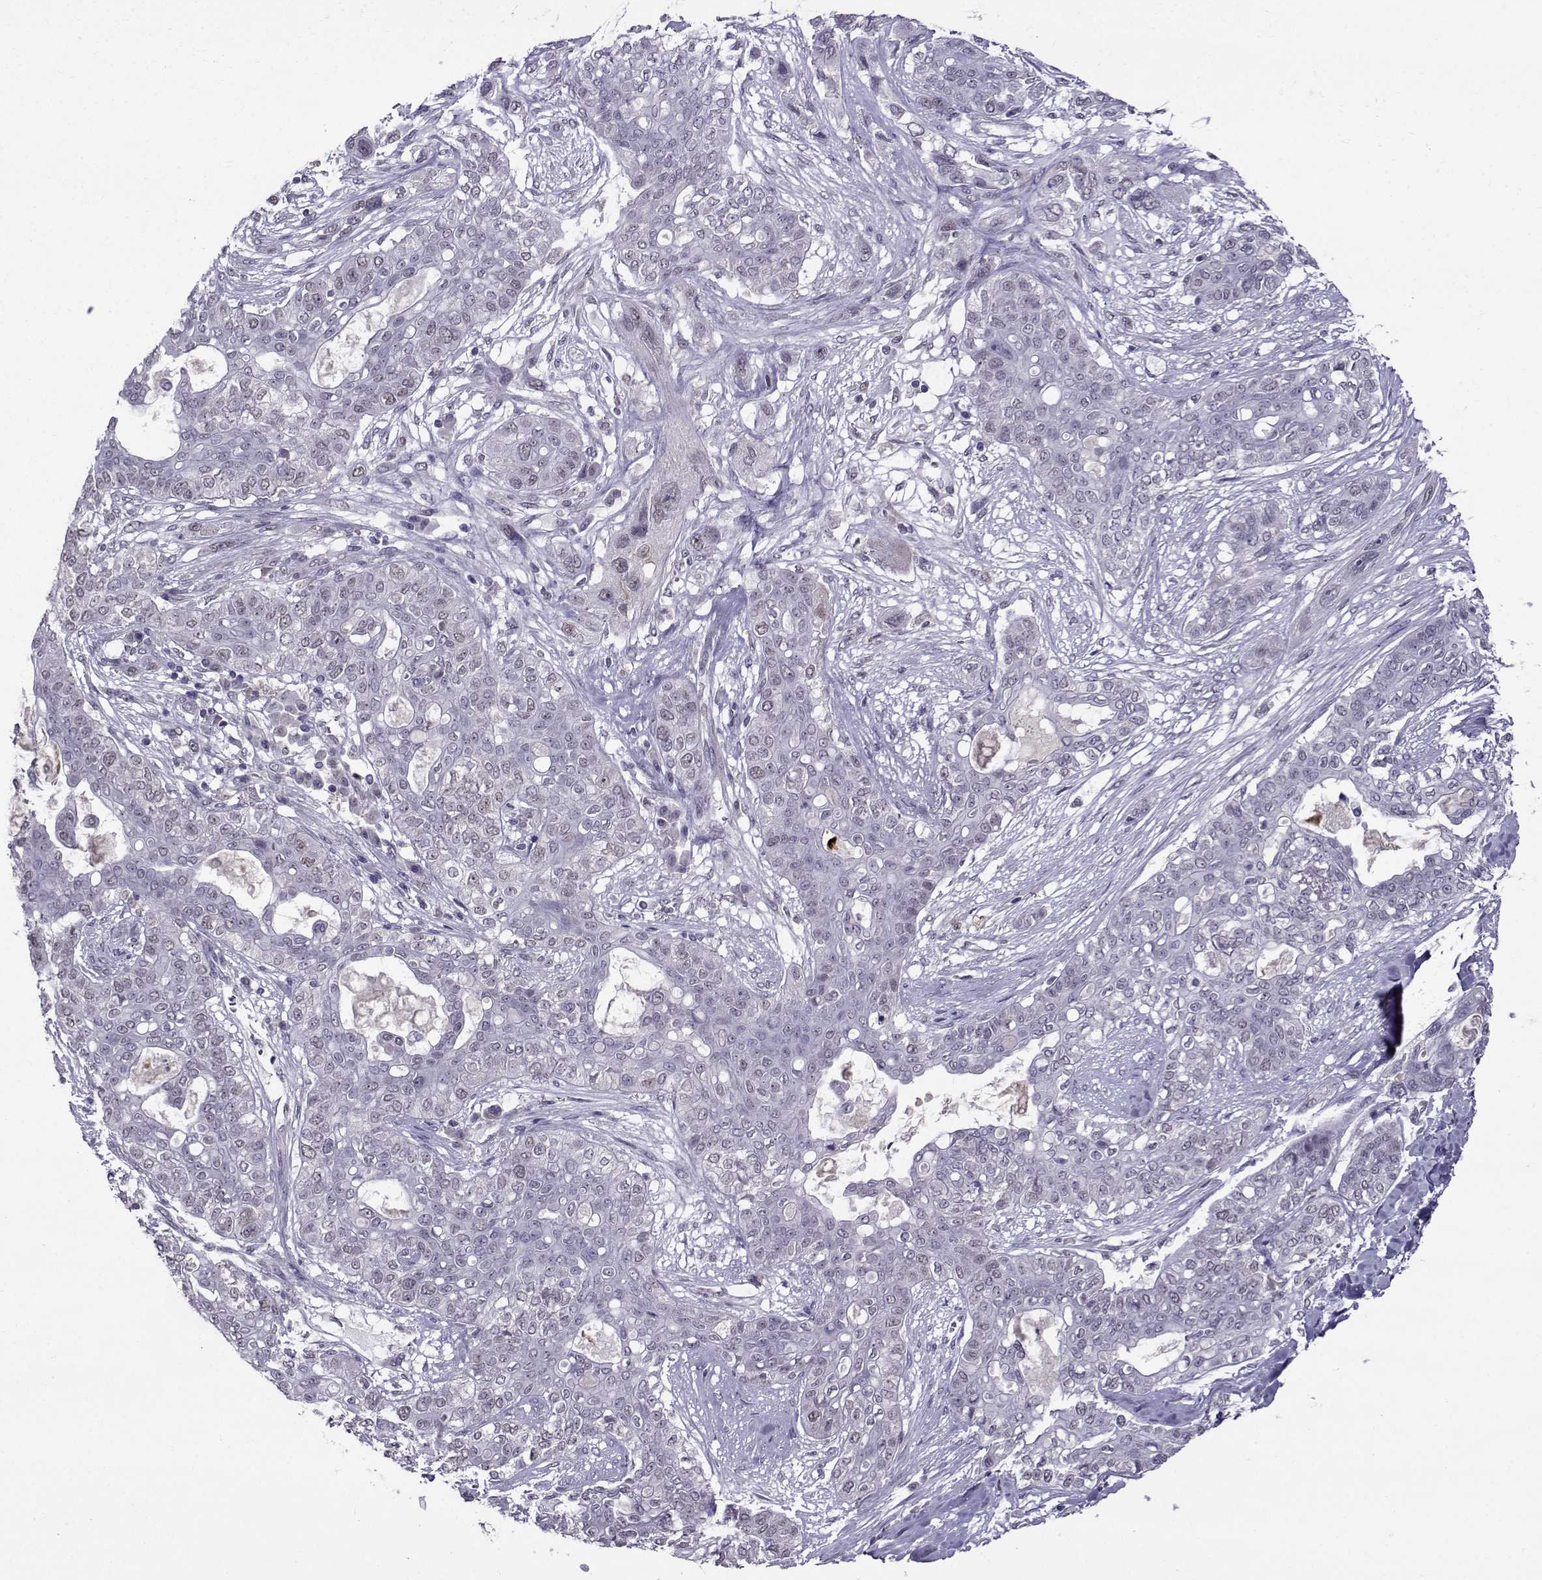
{"staining": {"intensity": "negative", "quantity": "none", "location": "none"}, "tissue": "lung cancer", "cell_type": "Tumor cells", "image_type": "cancer", "snomed": [{"axis": "morphology", "description": "Squamous cell carcinoma, NOS"}, {"axis": "topography", "description": "Lung"}], "caption": "Immunohistochemistry (IHC) micrograph of squamous cell carcinoma (lung) stained for a protein (brown), which demonstrates no staining in tumor cells.", "gene": "DDX20", "patient": {"sex": "female", "age": 70}}